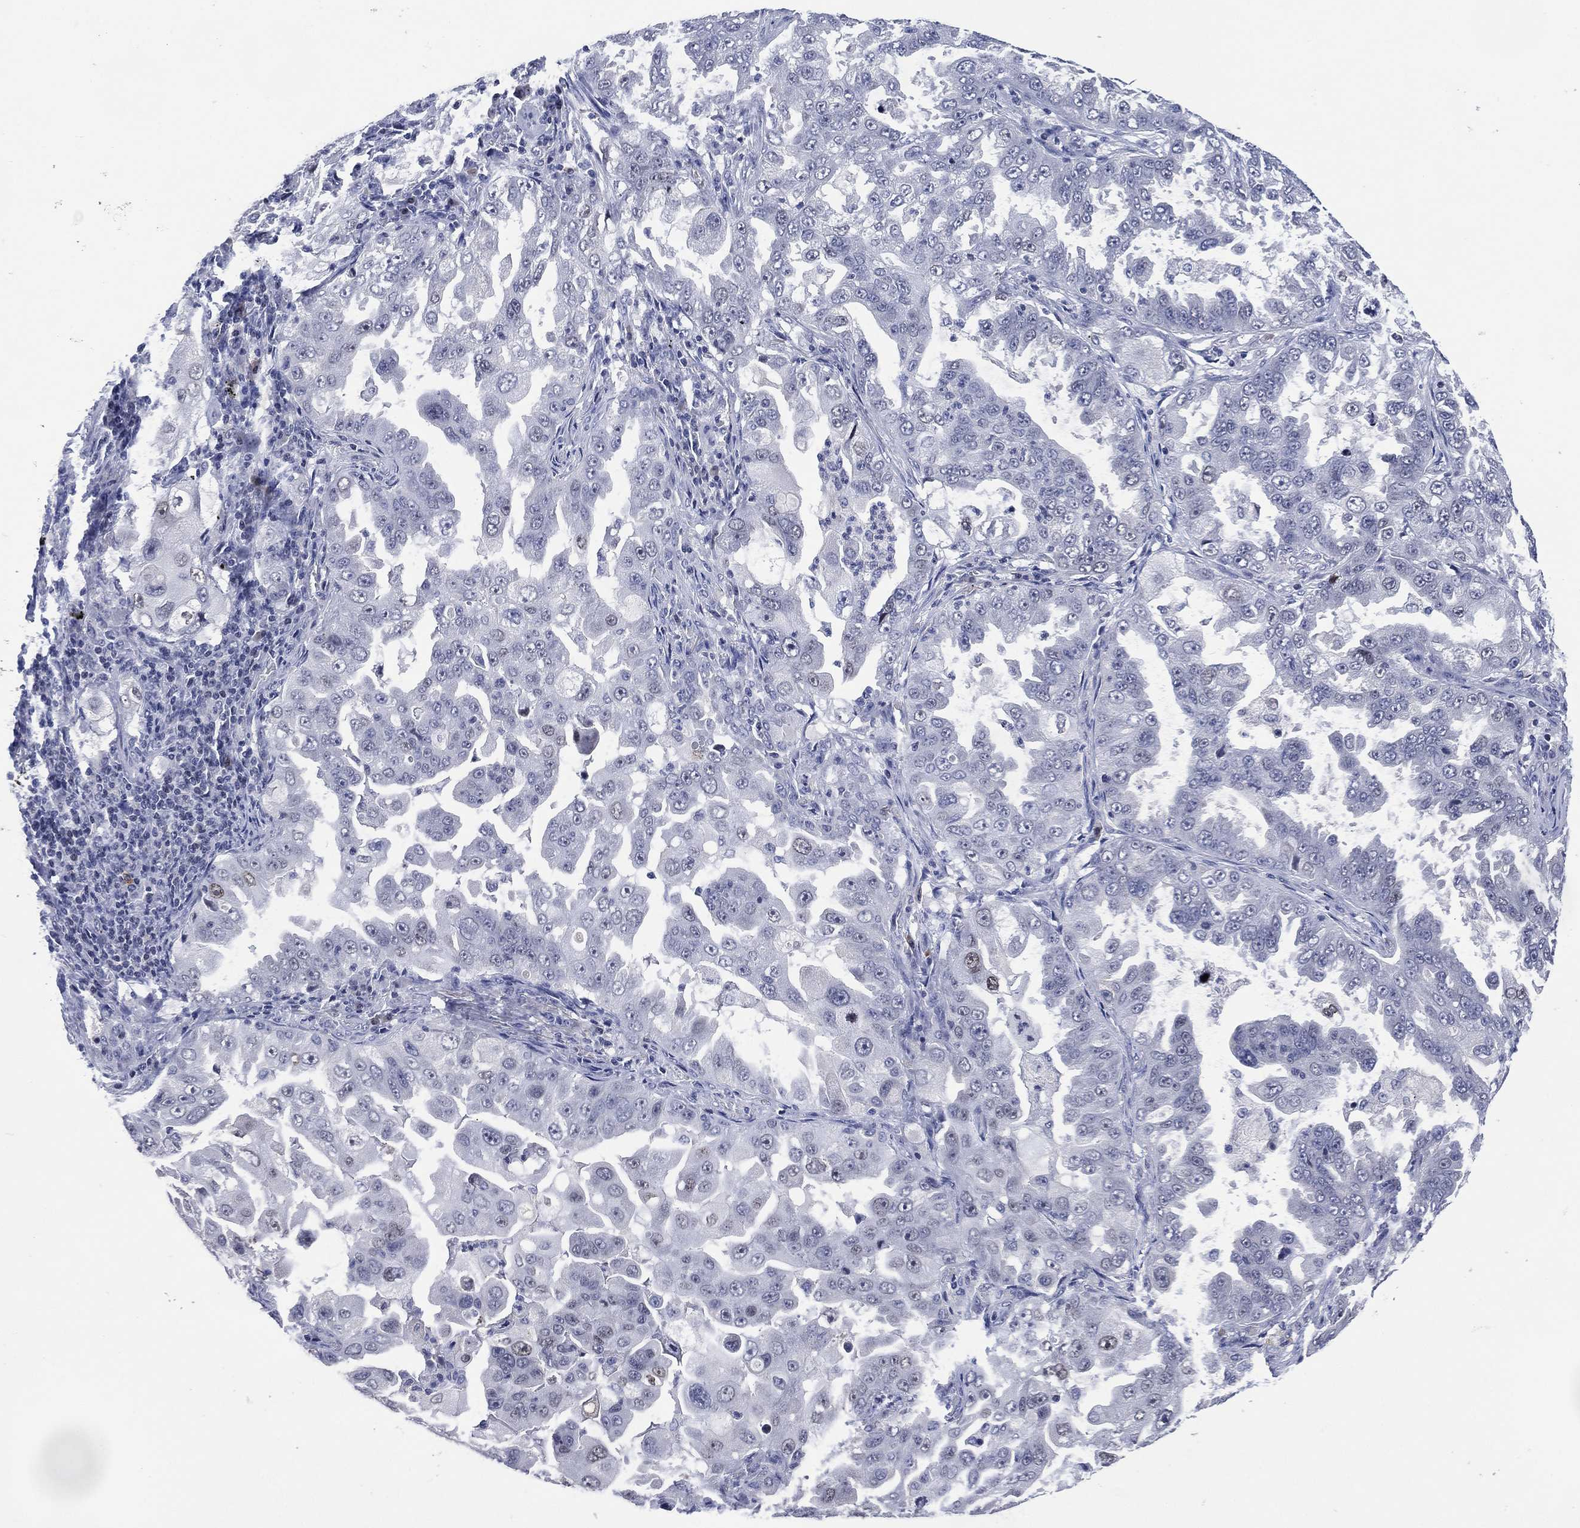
{"staining": {"intensity": "negative", "quantity": "none", "location": "none"}, "tissue": "lung cancer", "cell_type": "Tumor cells", "image_type": "cancer", "snomed": [{"axis": "morphology", "description": "Adenocarcinoma, NOS"}, {"axis": "topography", "description": "Lung"}], "caption": "Protein analysis of lung cancer (adenocarcinoma) reveals no significant positivity in tumor cells.", "gene": "USP26", "patient": {"sex": "female", "age": 61}}